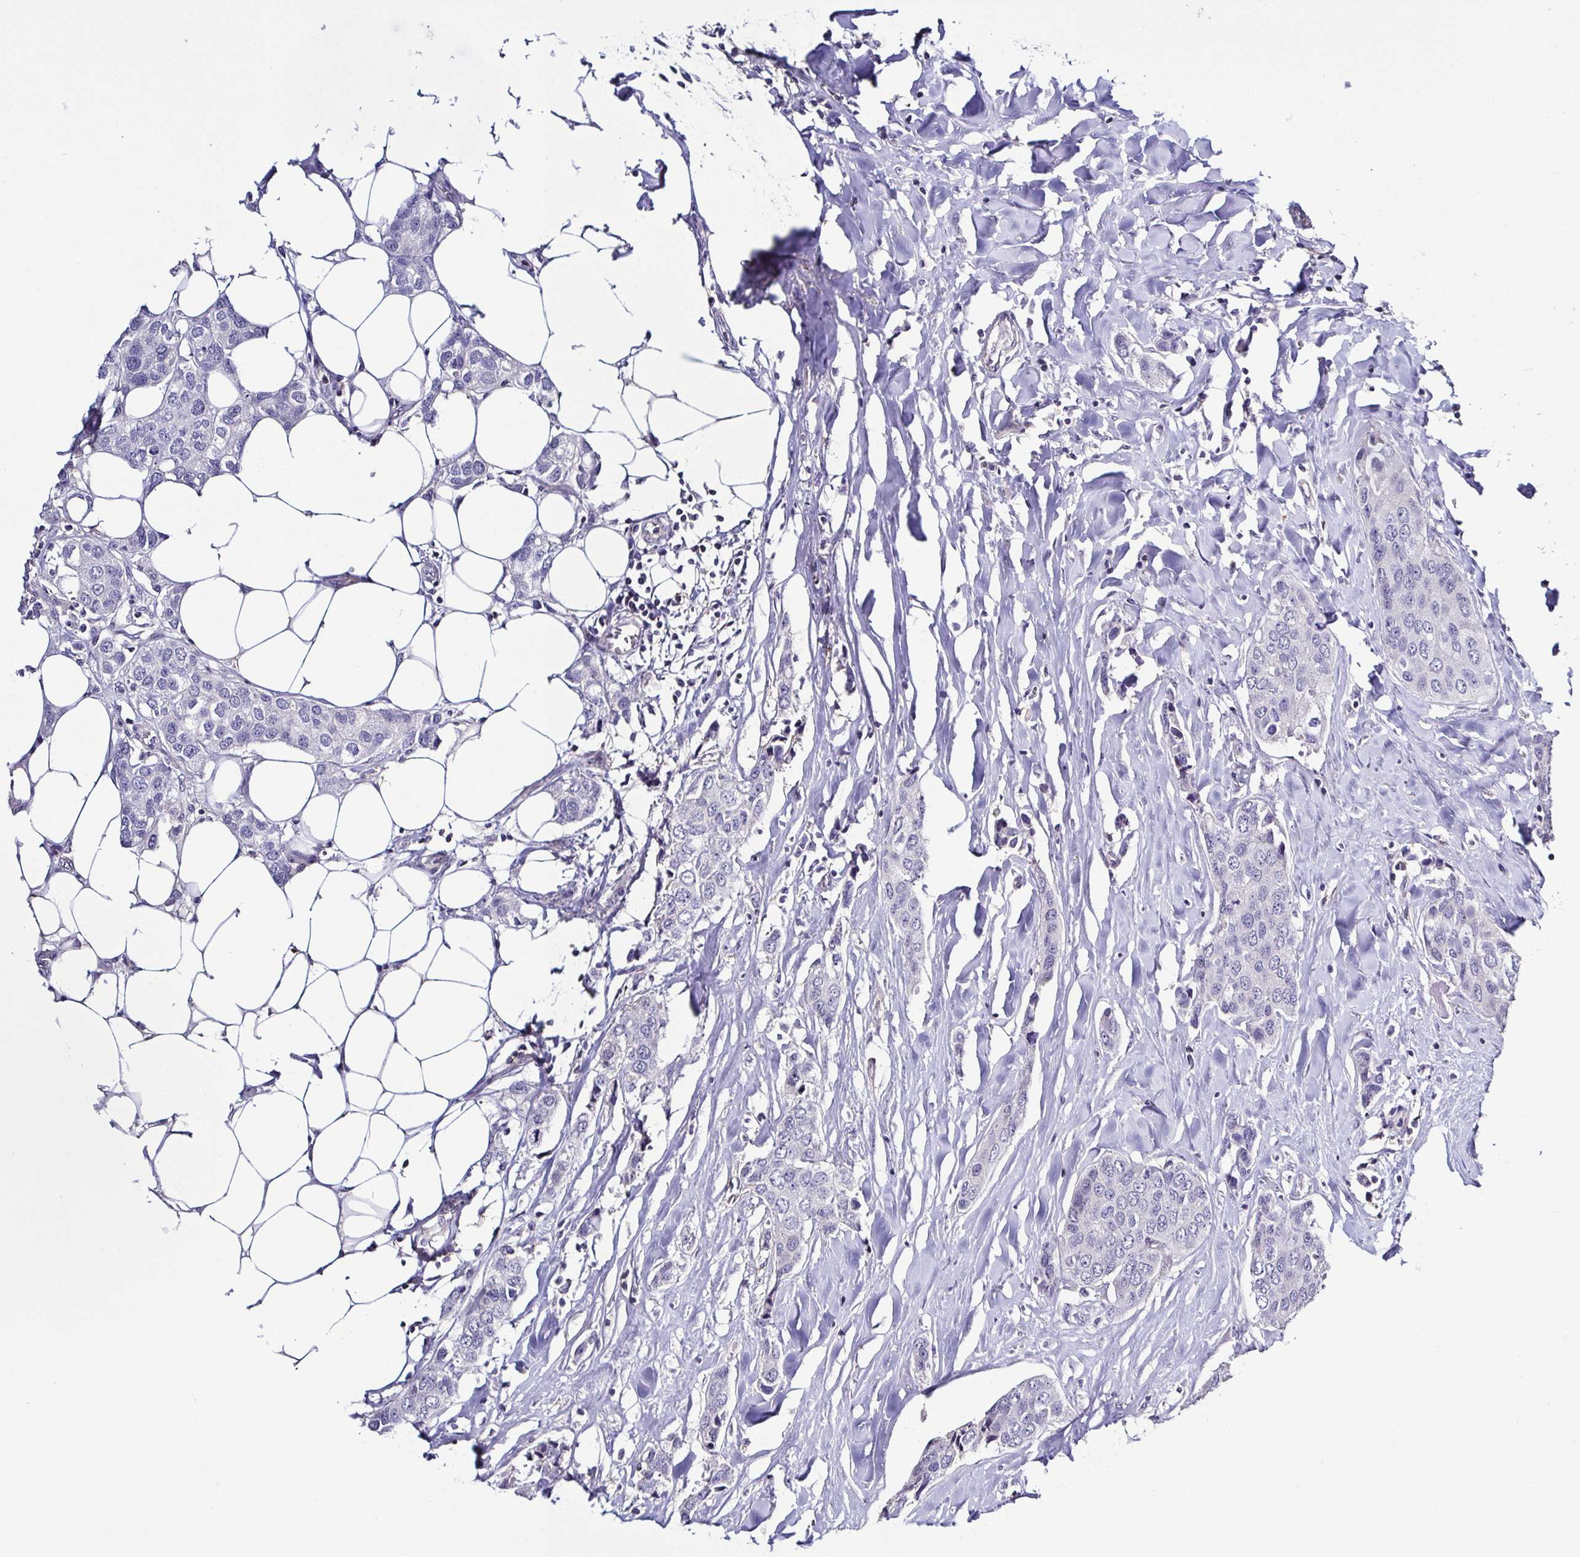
{"staining": {"intensity": "negative", "quantity": "none", "location": "none"}, "tissue": "breast cancer", "cell_type": "Tumor cells", "image_type": "cancer", "snomed": [{"axis": "morphology", "description": "Duct carcinoma"}, {"axis": "topography", "description": "Breast"}], "caption": "Breast cancer was stained to show a protein in brown. There is no significant staining in tumor cells.", "gene": "TNNT2", "patient": {"sex": "female", "age": 80}}